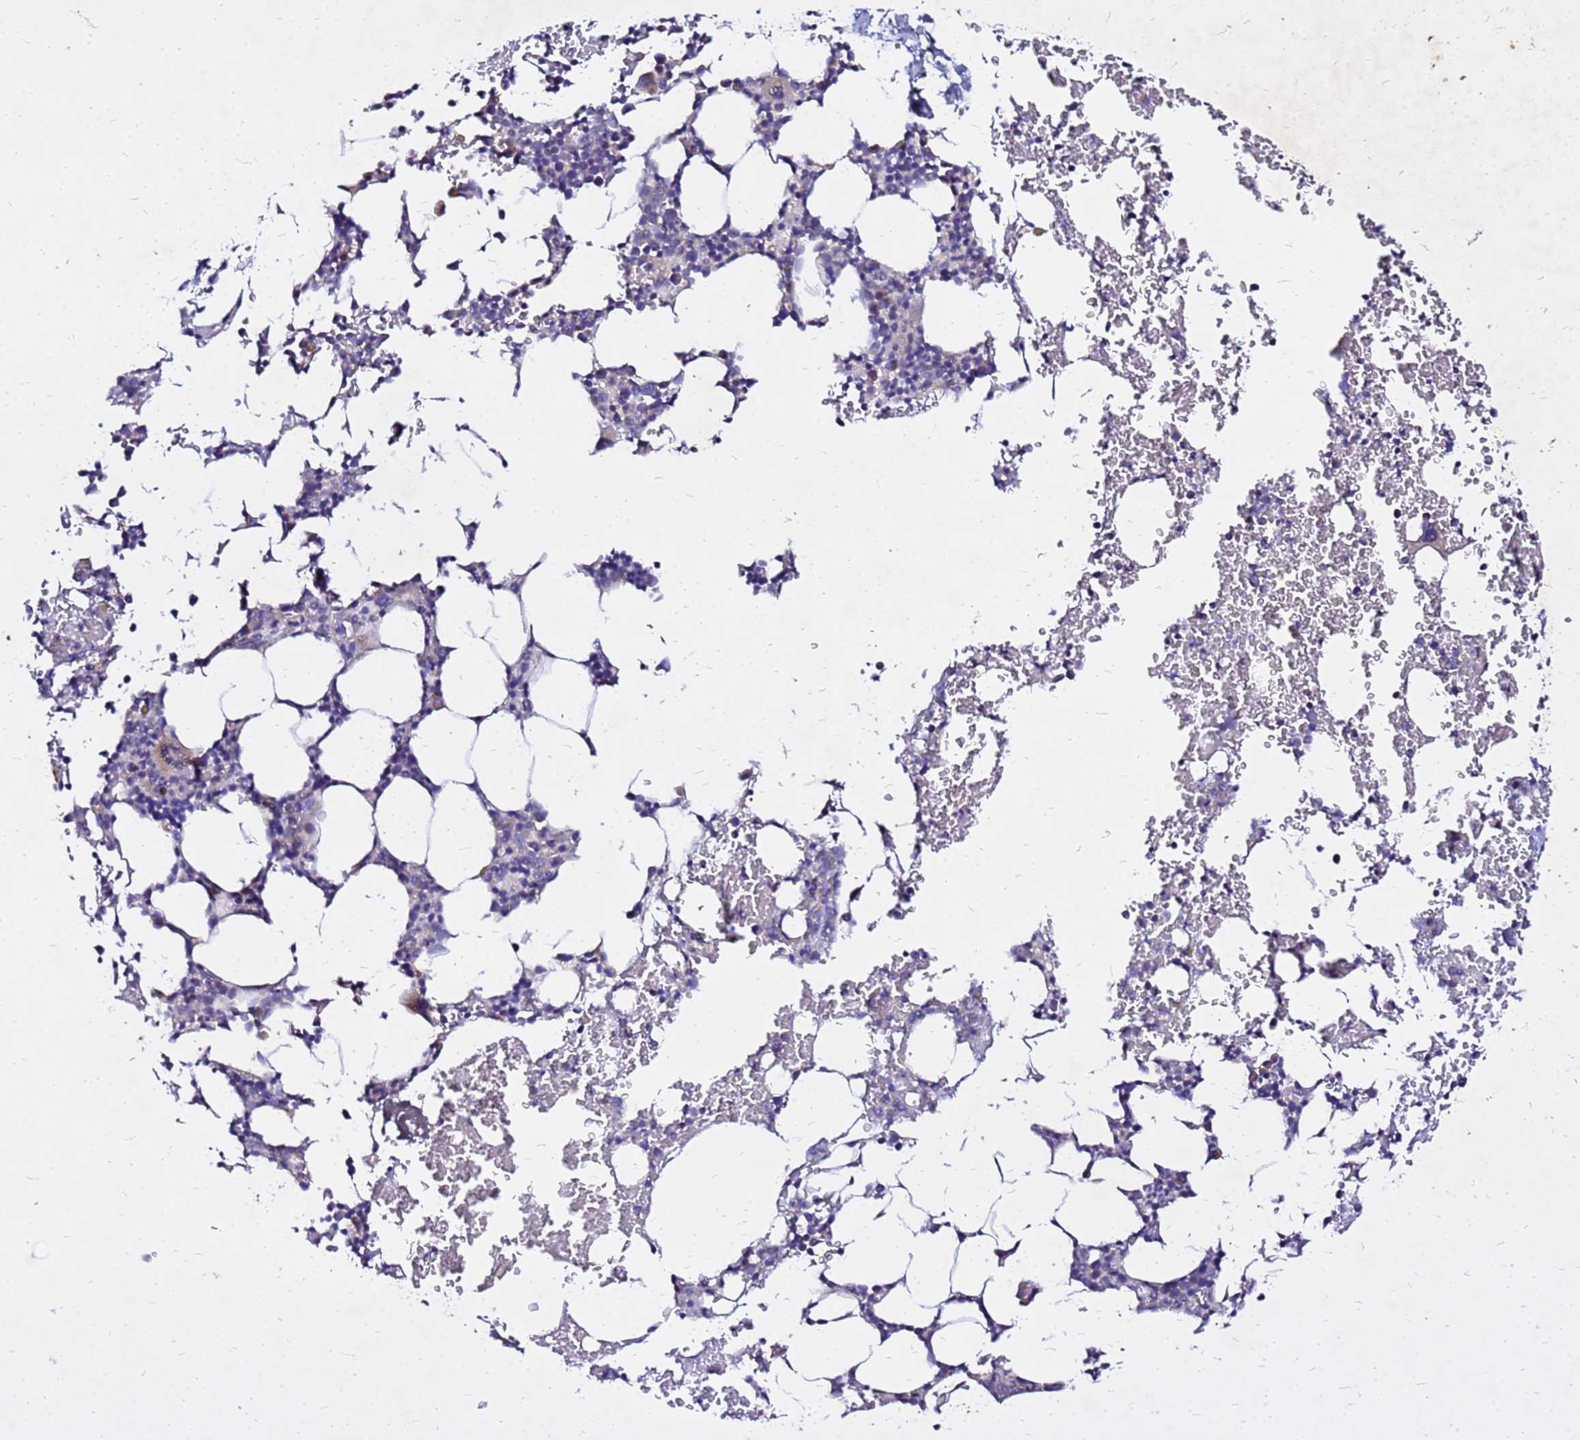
{"staining": {"intensity": "weak", "quantity": "<25%", "location": "cytoplasmic/membranous"}, "tissue": "bone marrow", "cell_type": "Hematopoietic cells", "image_type": "normal", "snomed": [{"axis": "morphology", "description": "Normal tissue, NOS"}, {"axis": "morphology", "description": "Inflammation, NOS"}, {"axis": "topography", "description": "Bone marrow"}], "caption": "This image is of normal bone marrow stained with immunohistochemistry to label a protein in brown with the nuclei are counter-stained blue. There is no positivity in hematopoietic cells. (Brightfield microscopy of DAB (3,3'-diaminobenzidine) IHC at high magnification).", "gene": "COX14", "patient": {"sex": "male", "age": 41}}